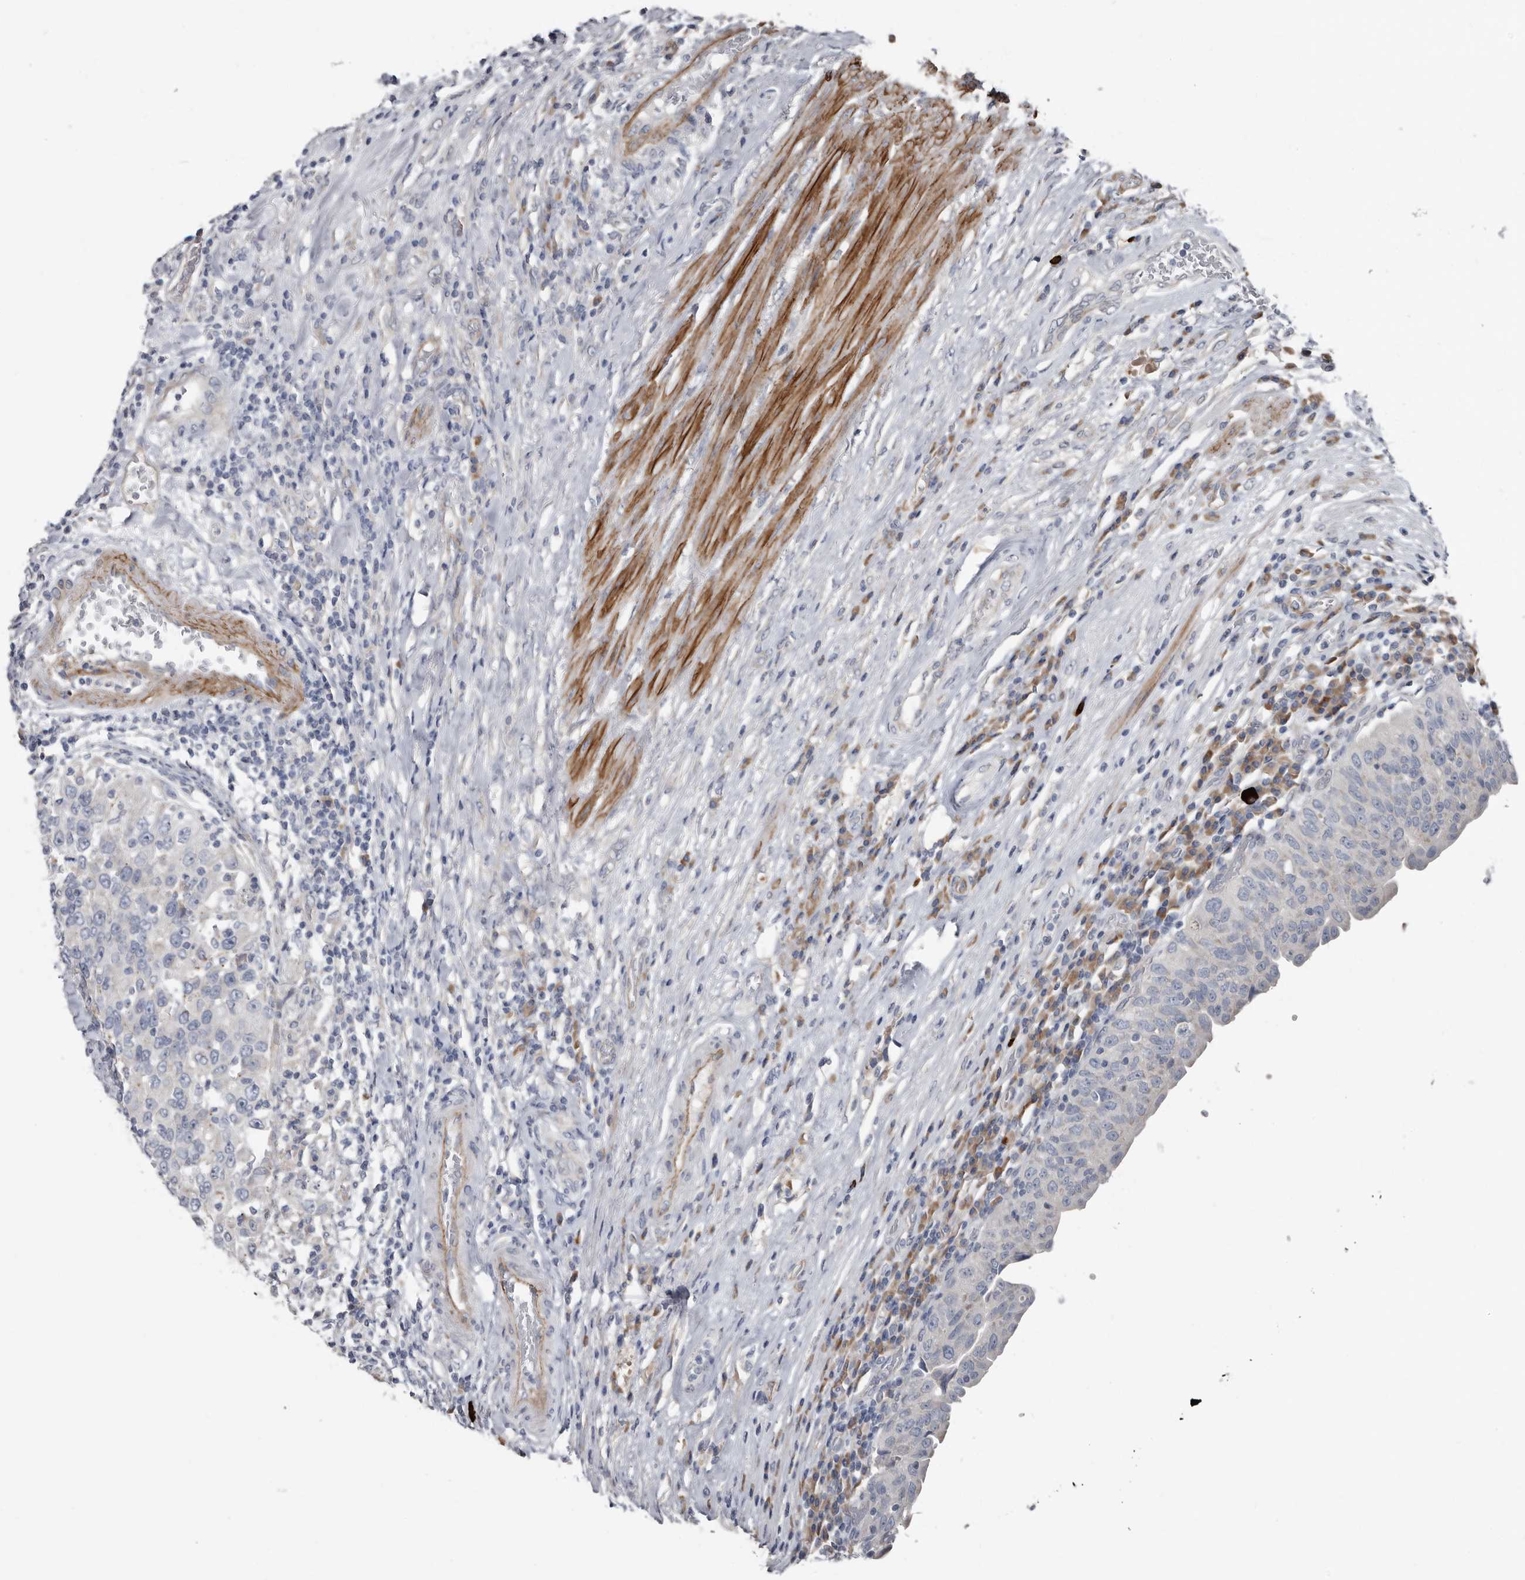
{"staining": {"intensity": "negative", "quantity": "none", "location": "none"}, "tissue": "urothelial cancer", "cell_type": "Tumor cells", "image_type": "cancer", "snomed": [{"axis": "morphology", "description": "Urothelial carcinoma, High grade"}, {"axis": "topography", "description": "Urinary bladder"}], "caption": "High magnification brightfield microscopy of high-grade urothelial carcinoma stained with DAB (brown) and counterstained with hematoxylin (blue): tumor cells show no significant positivity. The staining was performed using DAB (3,3'-diaminobenzidine) to visualize the protein expression in brown, while the nuclei were stained in blue with hematoxylin (Magnification: 20x).", "gene": "ZNF114", "patient": {"sex": "female", "age": 80}}